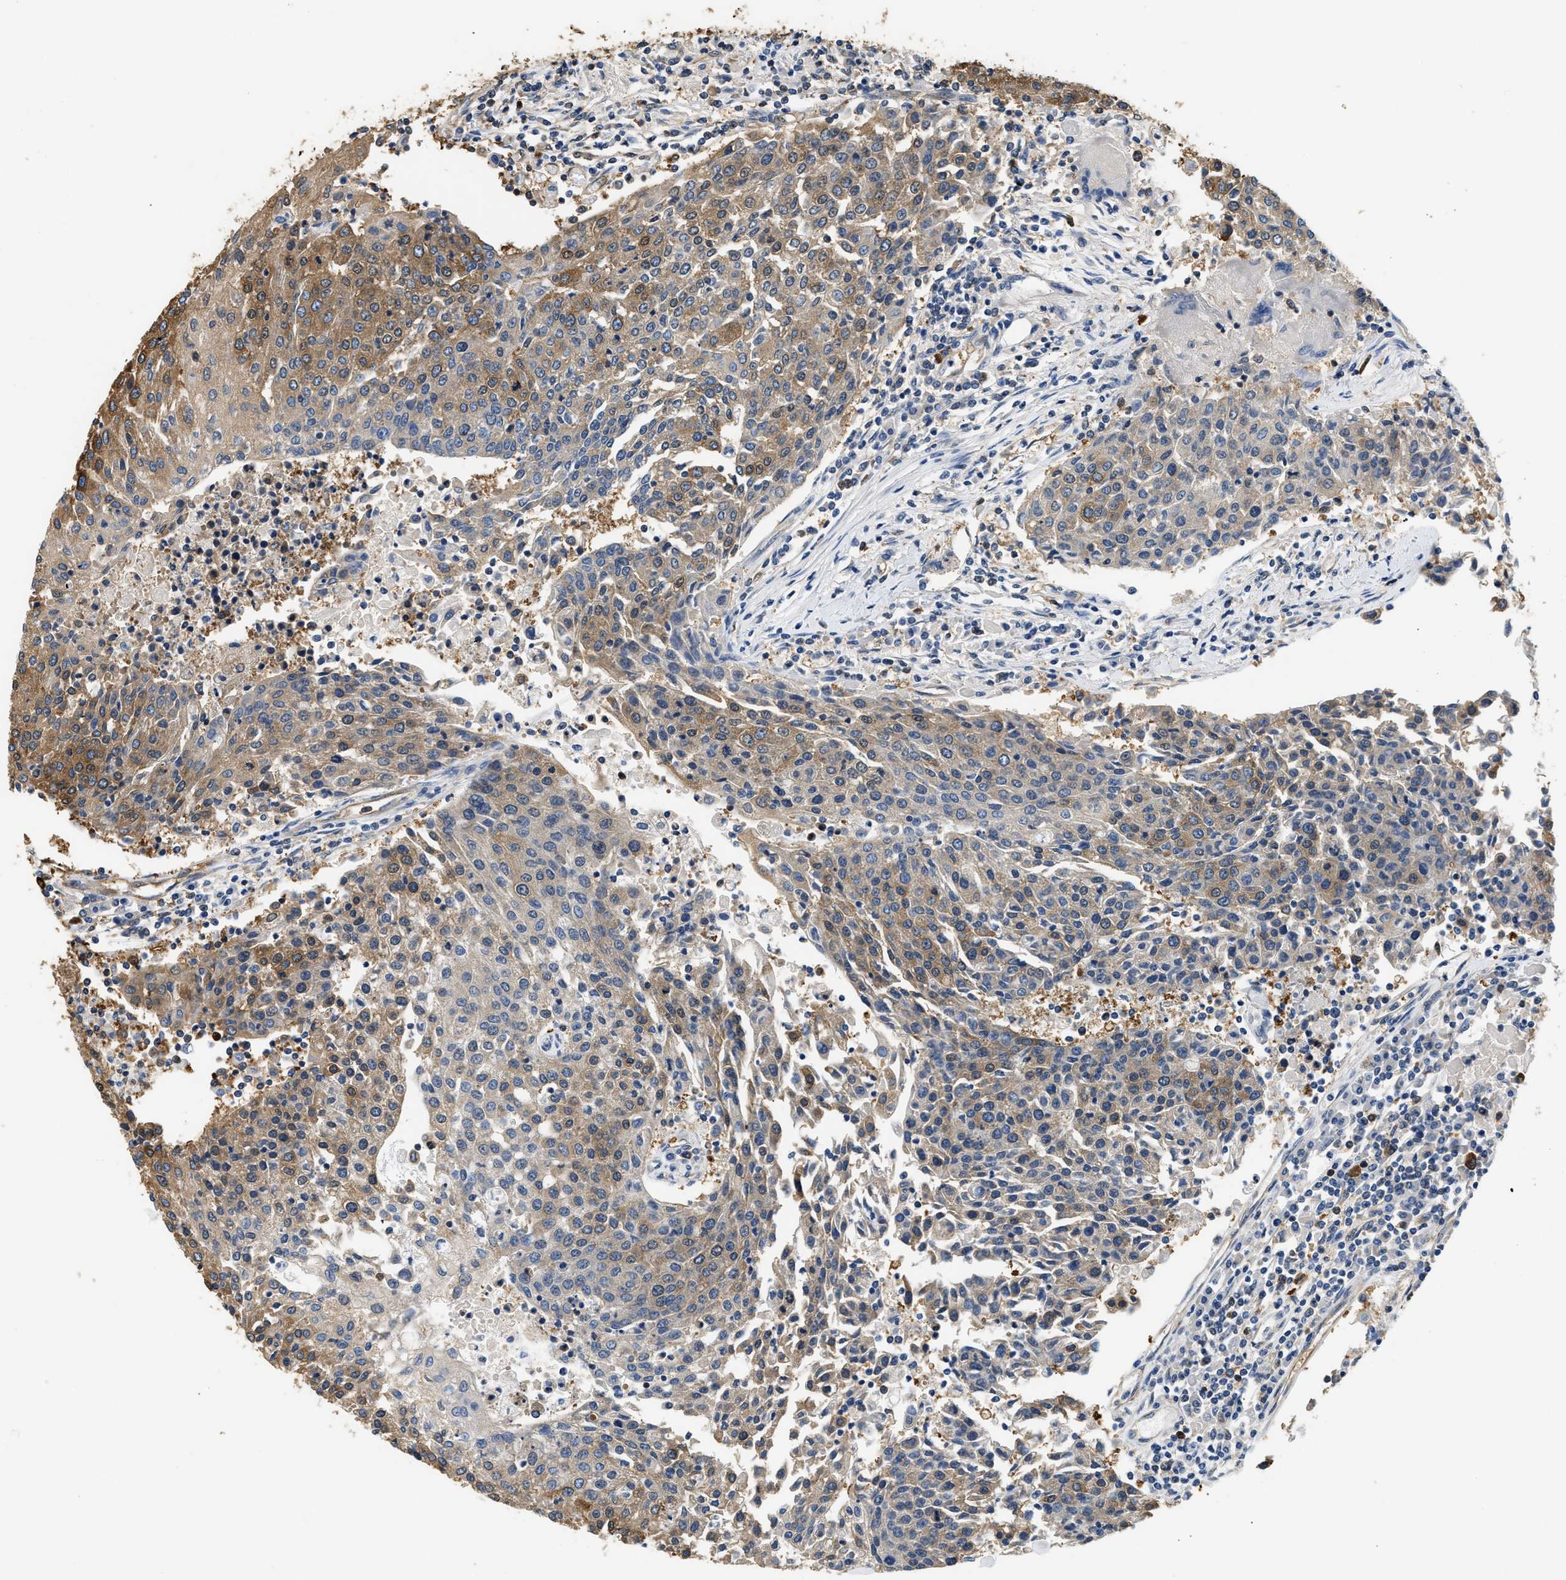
{"staining": {"intensity": "moderate", "quantity": "25%-75%", "location": "cytoplasmic/membranous"}, "tissue": "urothelial cancer", "cell_type": "Tumor cells", "image_type": "cancer", "snomed": [{"axis": "morphology", "description": "Urothelial carcinoma, High grade"}, {"axis": "topography", "description": "Urinary bladder"}], "caption": "Immunohistochemistry of high-grade urothelial carcinoma shows medium levels of moderate cytoplasmic/membranous positivity in about 25%-75% of tumor cells.", "gene": "PPP2R1B", "patient": {"sex": "female", "age": 85}}